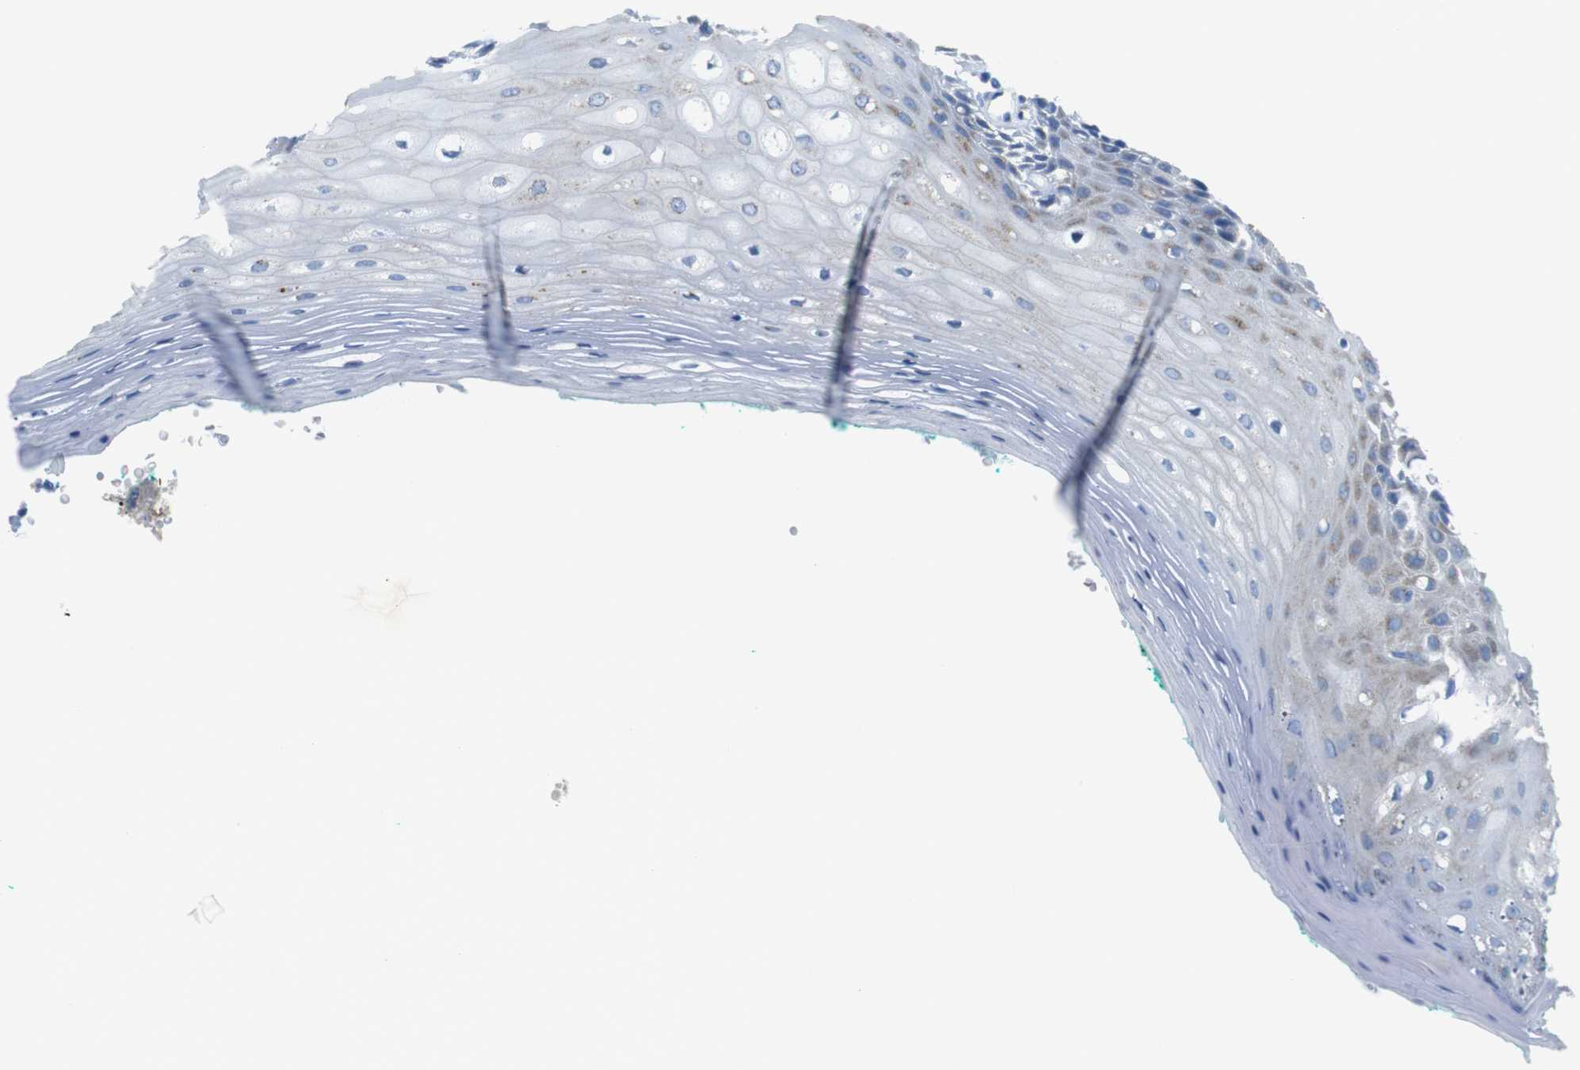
{"staining": {"intensity": "moderate", "quantity": "<25%", "location": "cytoplasmic/membranous"}, "tissue": "oral mucosa", "cell_type": "Squamous epithelial cells", "image_type": "normal", "snomed": [{"axis": "morphology", "description": "Normal tissue, NOS"}, {"axis": "topography", "description": "Skeletal muscle"}, {"axis": "topography", "description": "Oral tissue"}, {"axis": "topography", "description": "Peripheral nerve tissue"}], "caption": "Protein analysis of benign oral mucosa reveals moderate cytoplasmic/membranous staining in approximately <25% of squamous epithelial cells. (IHC, brightfield microscopy, high magnification).", "gene": "GOLGA2", "patient": {"sex": "female", "age": 84}}